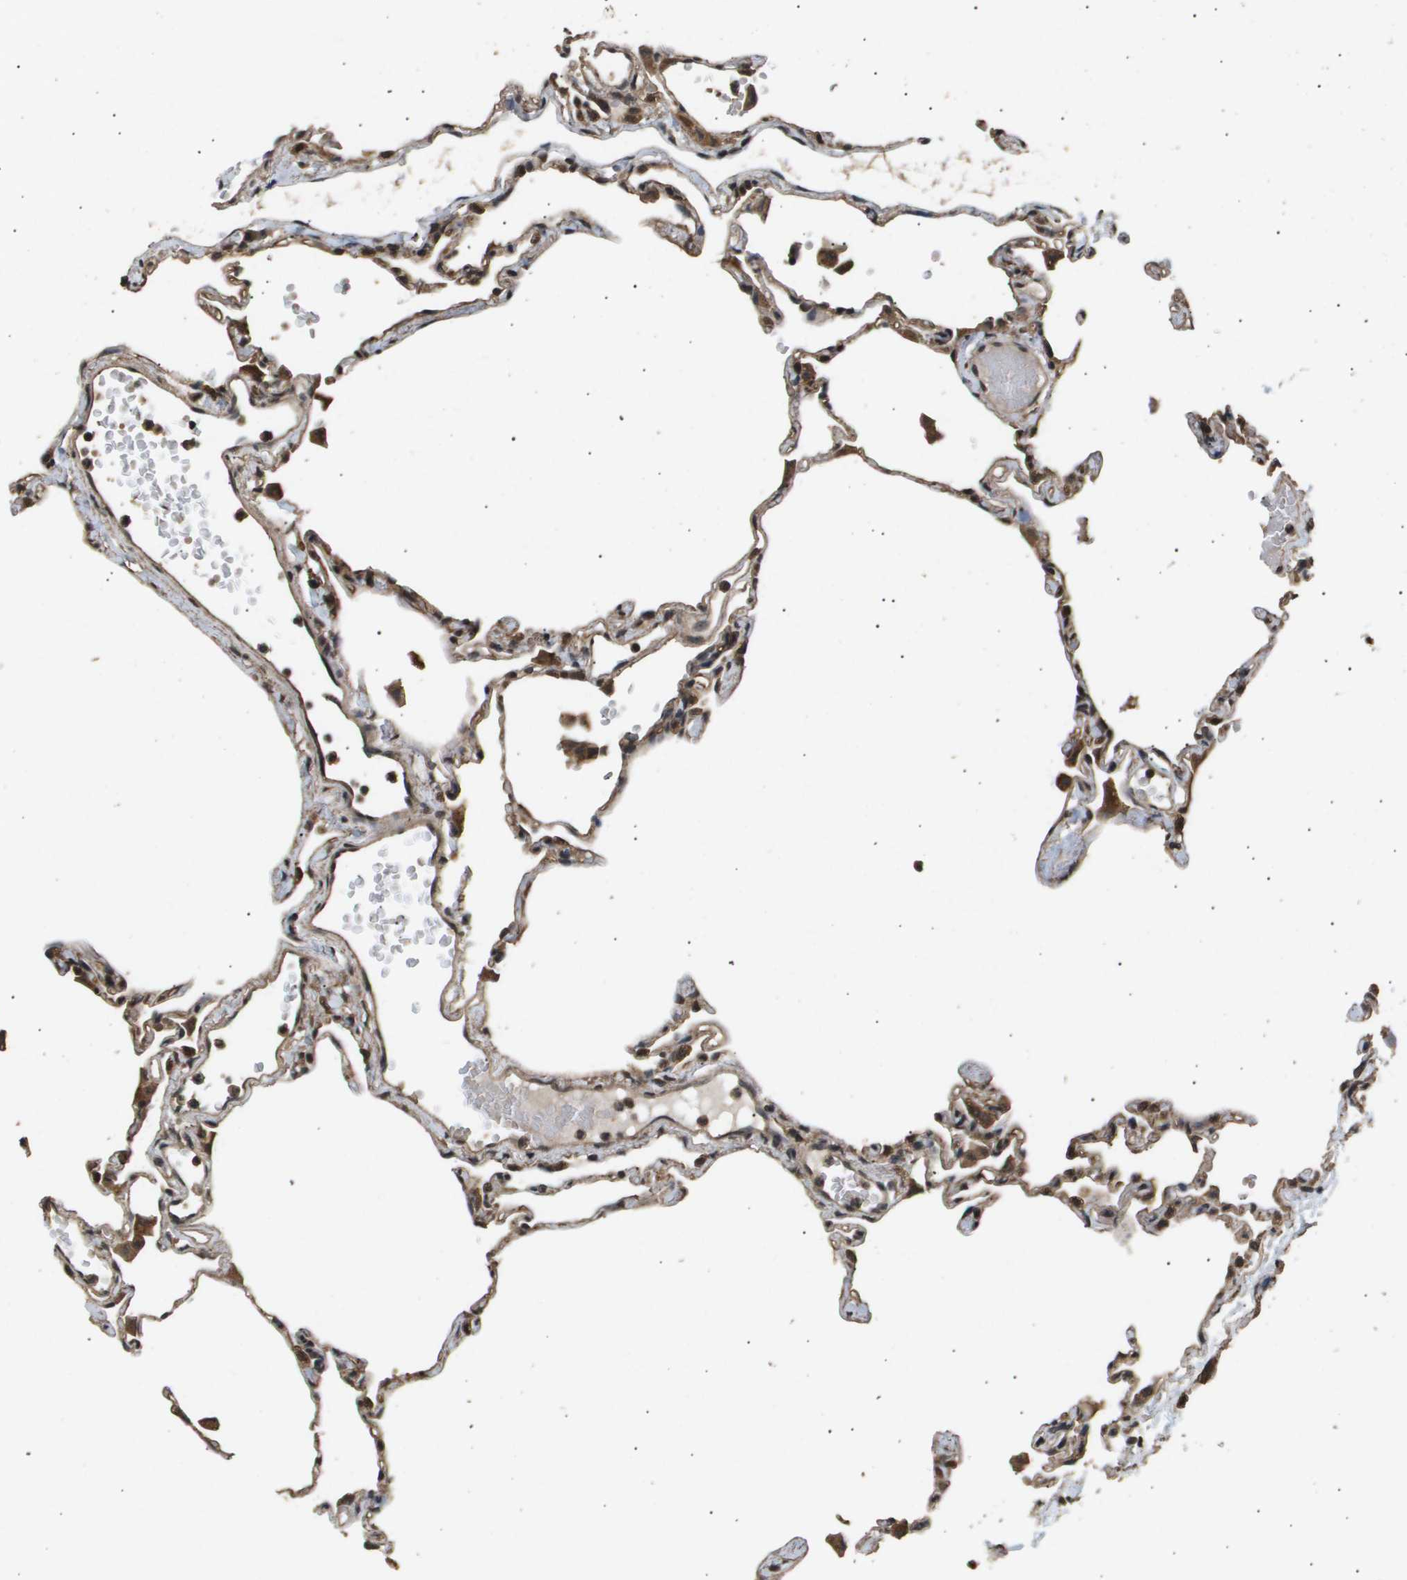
{"staining": {"intensity": "moderate", "quantity": ">75%", "location": "cytoplasmic/membranous,nuclear"}, "tissue": "lung", "cell_type": "Alveolar cells", "image_type": "normal", "snomed": [{"axis": "morphology", "description": "Normal tissue, NOS"}, {"axis": "topography", "description": "Lung"}], "caption": "DAB immunohistochemical staining of unremarkable human lung reveals moderate cytoplasmic/membranous,nuclear protein staining in approximately >75% of alveolar cells.", "gene": "ING1", "patient": {"sex": "female", "age": 49}}